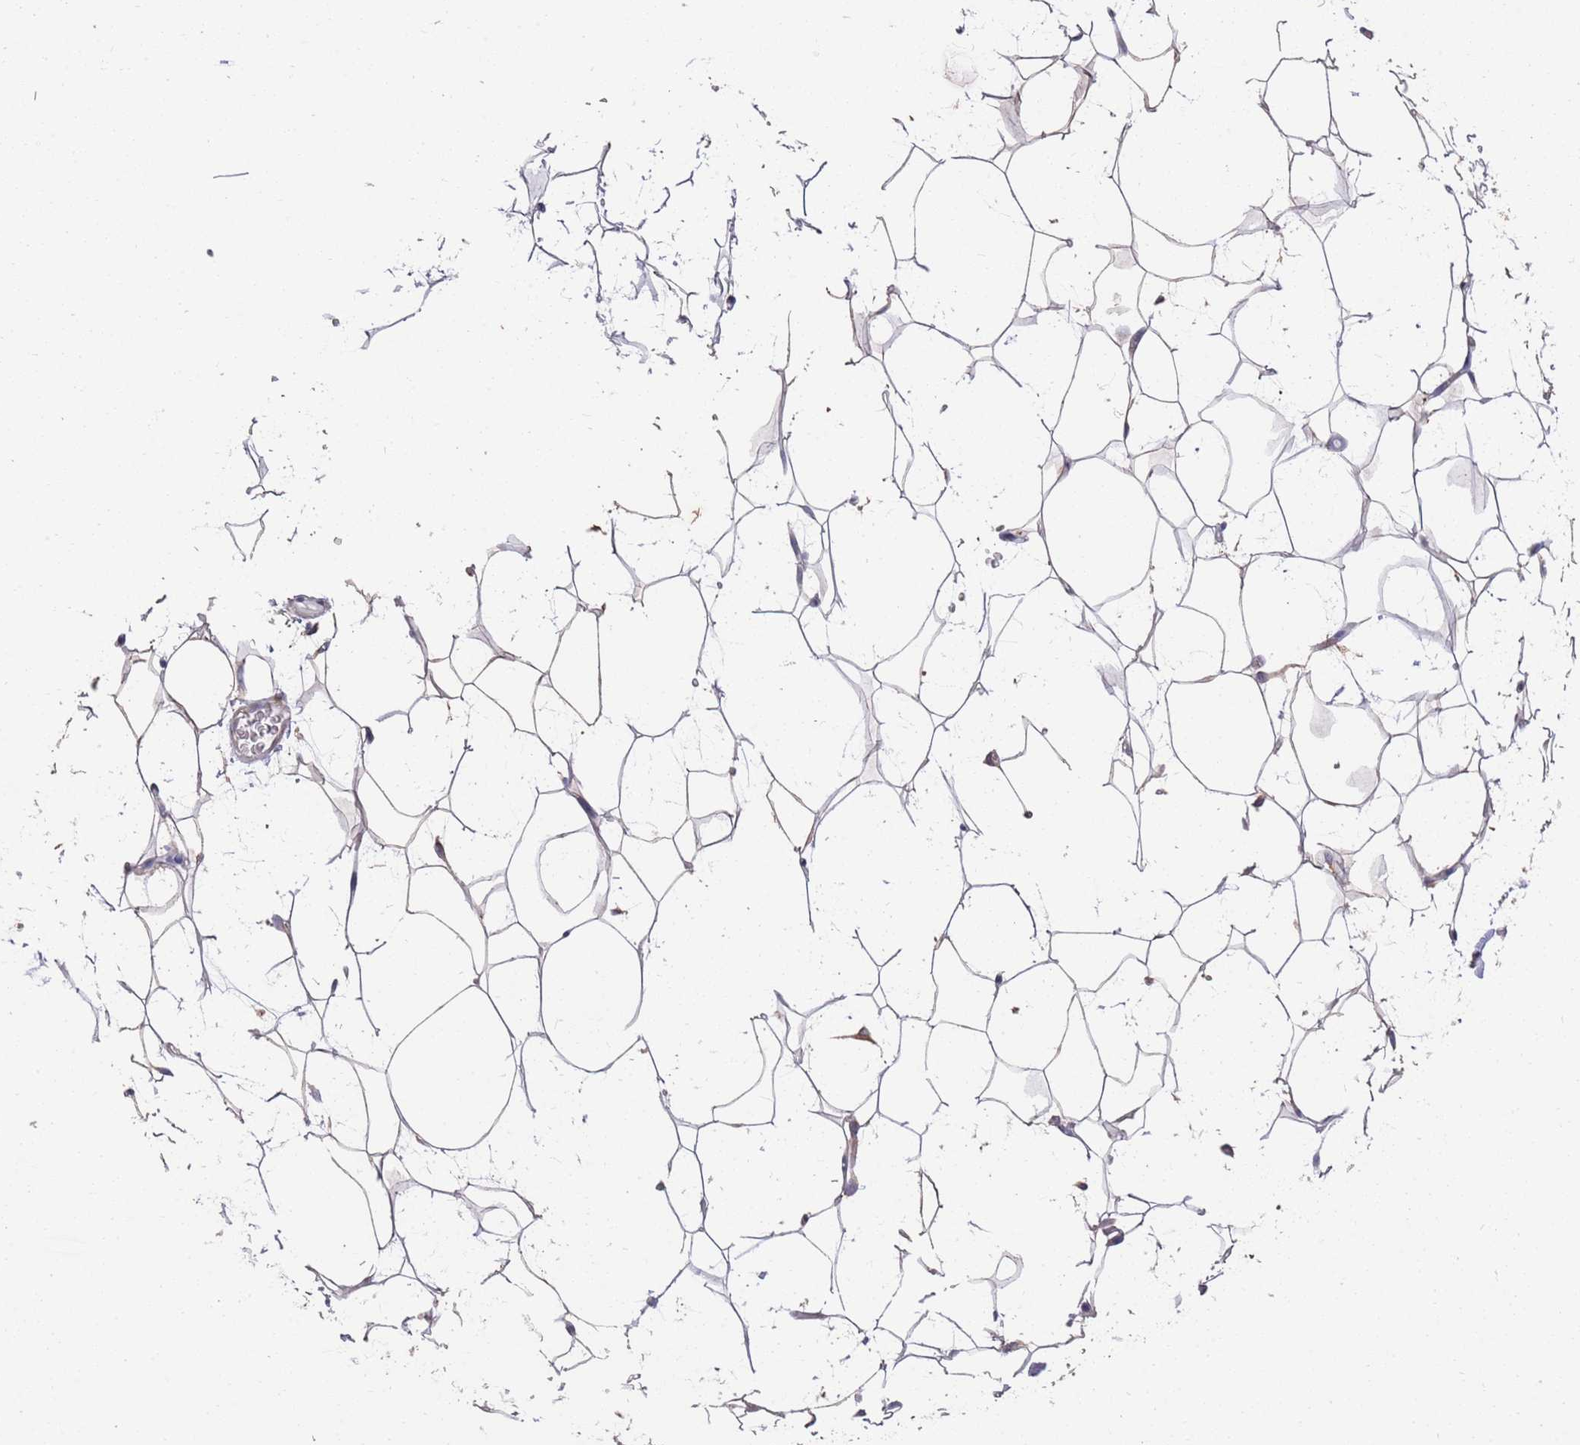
{"staining": {"intensity": "weak", "quantity": "25%-75%", "location": "cytoplasmic/membranous"}, "tissue": "adipose tissue", "cell_type": "Adipocytes", "image_type": "normal", "snomed": [{"axis": "morphology", "description": "Normal tissue, NOS"}, {"axis": "topography", "description": "Breast"}], "caption": "Immunohistochemical staining of unremarkable human adipose tissue exhibits weak cytoplasmic/membranous protein positivity in approximately 25%-75% of adipocytes.", "gene": "ANK2", "patient": {"sex": "female", "age": 26}}